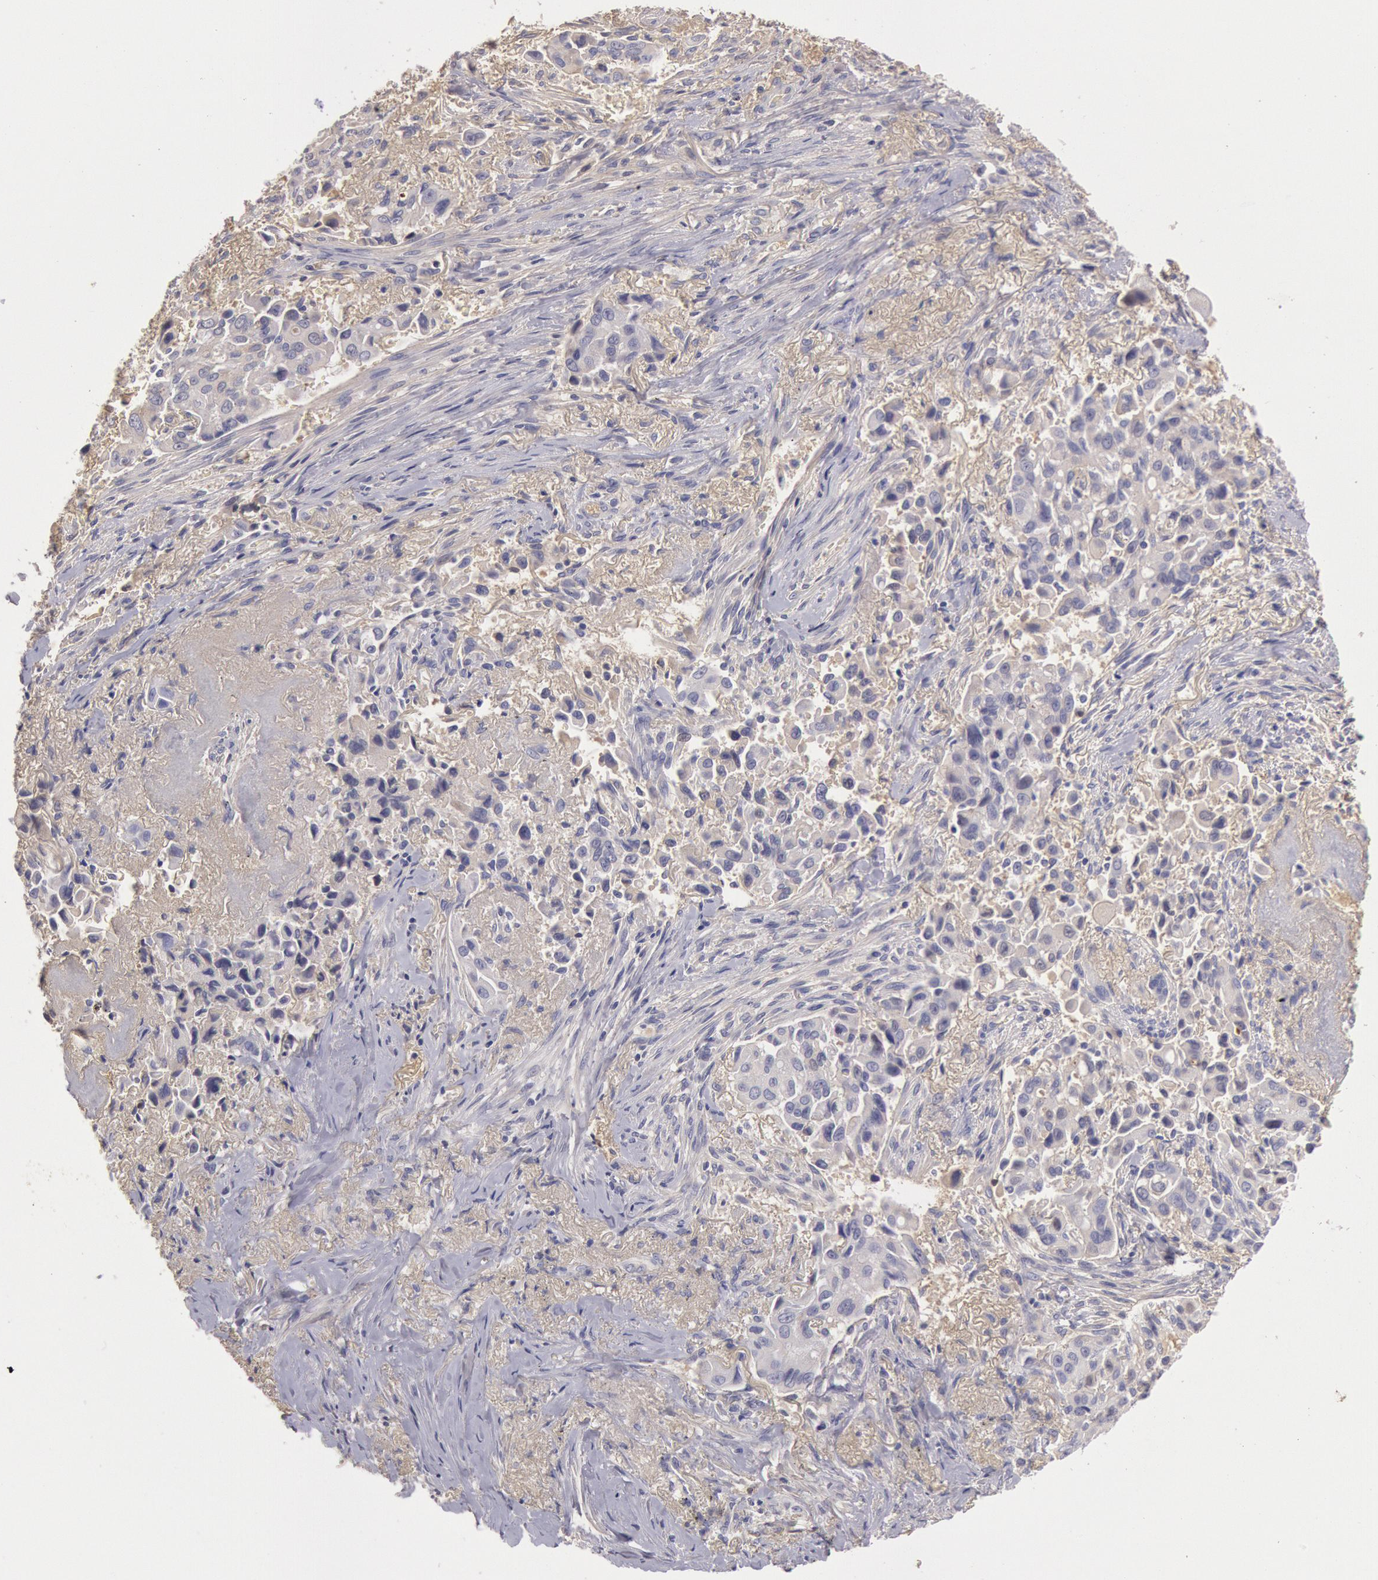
{"staining": {"intensity": "negative", "quantity": "none", "location": "none"}, "tissue": "lung cancer", "cell_type": "Tumor cells", "image_type": "cancer", "snomed": [{"axis": "morphology", "description": "Adenocarcinoma, NOS"}, {"axis": "topography", "description": "Lung"}], "caption": "Tumor cells show no significant expression in lung cancer. Nuclei are stained in blue.", "gene": "C1R", "patient": {"sex": "male", "age": 68}}